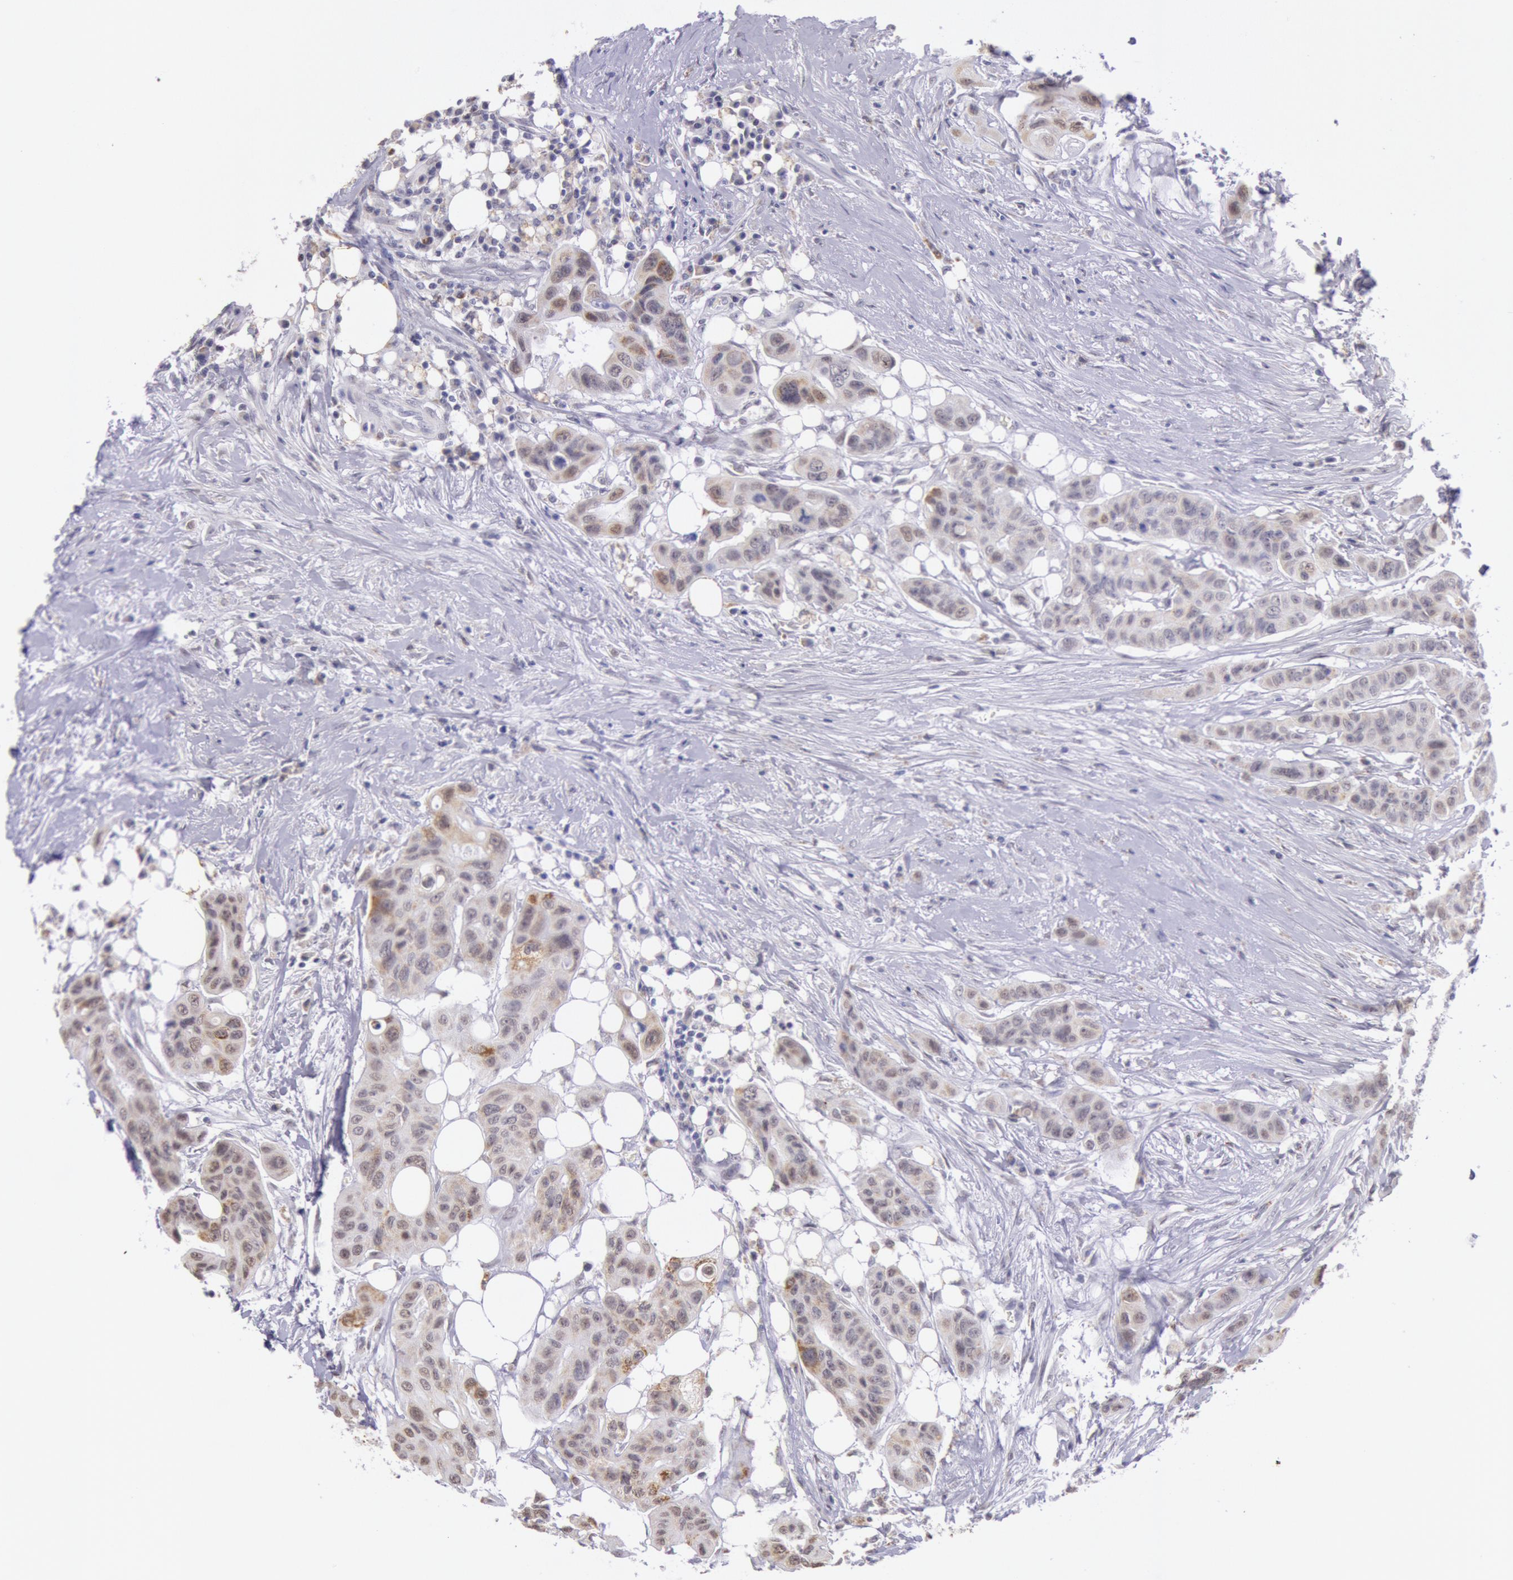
{"staining": {"intensity": "moderate", "quantity": ">75%", "location": "cytoplasmic/membranous,nuclear"}, "tissue": "colorectal cancer", "cell_type": "Tumor cells", "image_type": "cancer", "snomed": [{"axis": "morphology", "description": "Adenocarcinoma, NOS"}, {"axis": "topography", "description": "Colon"}], "caption": "Tumor cells display moderate cytoplasmic/membranous and nuclear positivity in approximately >75% of cells in adenocarcinoma (colorectal). Immunohistochemistry (ihc) stains the protein in brown and the nuclei are stained blue.", "gene": "FRMD6", "patient": {"sex": "female", "age": 70}}